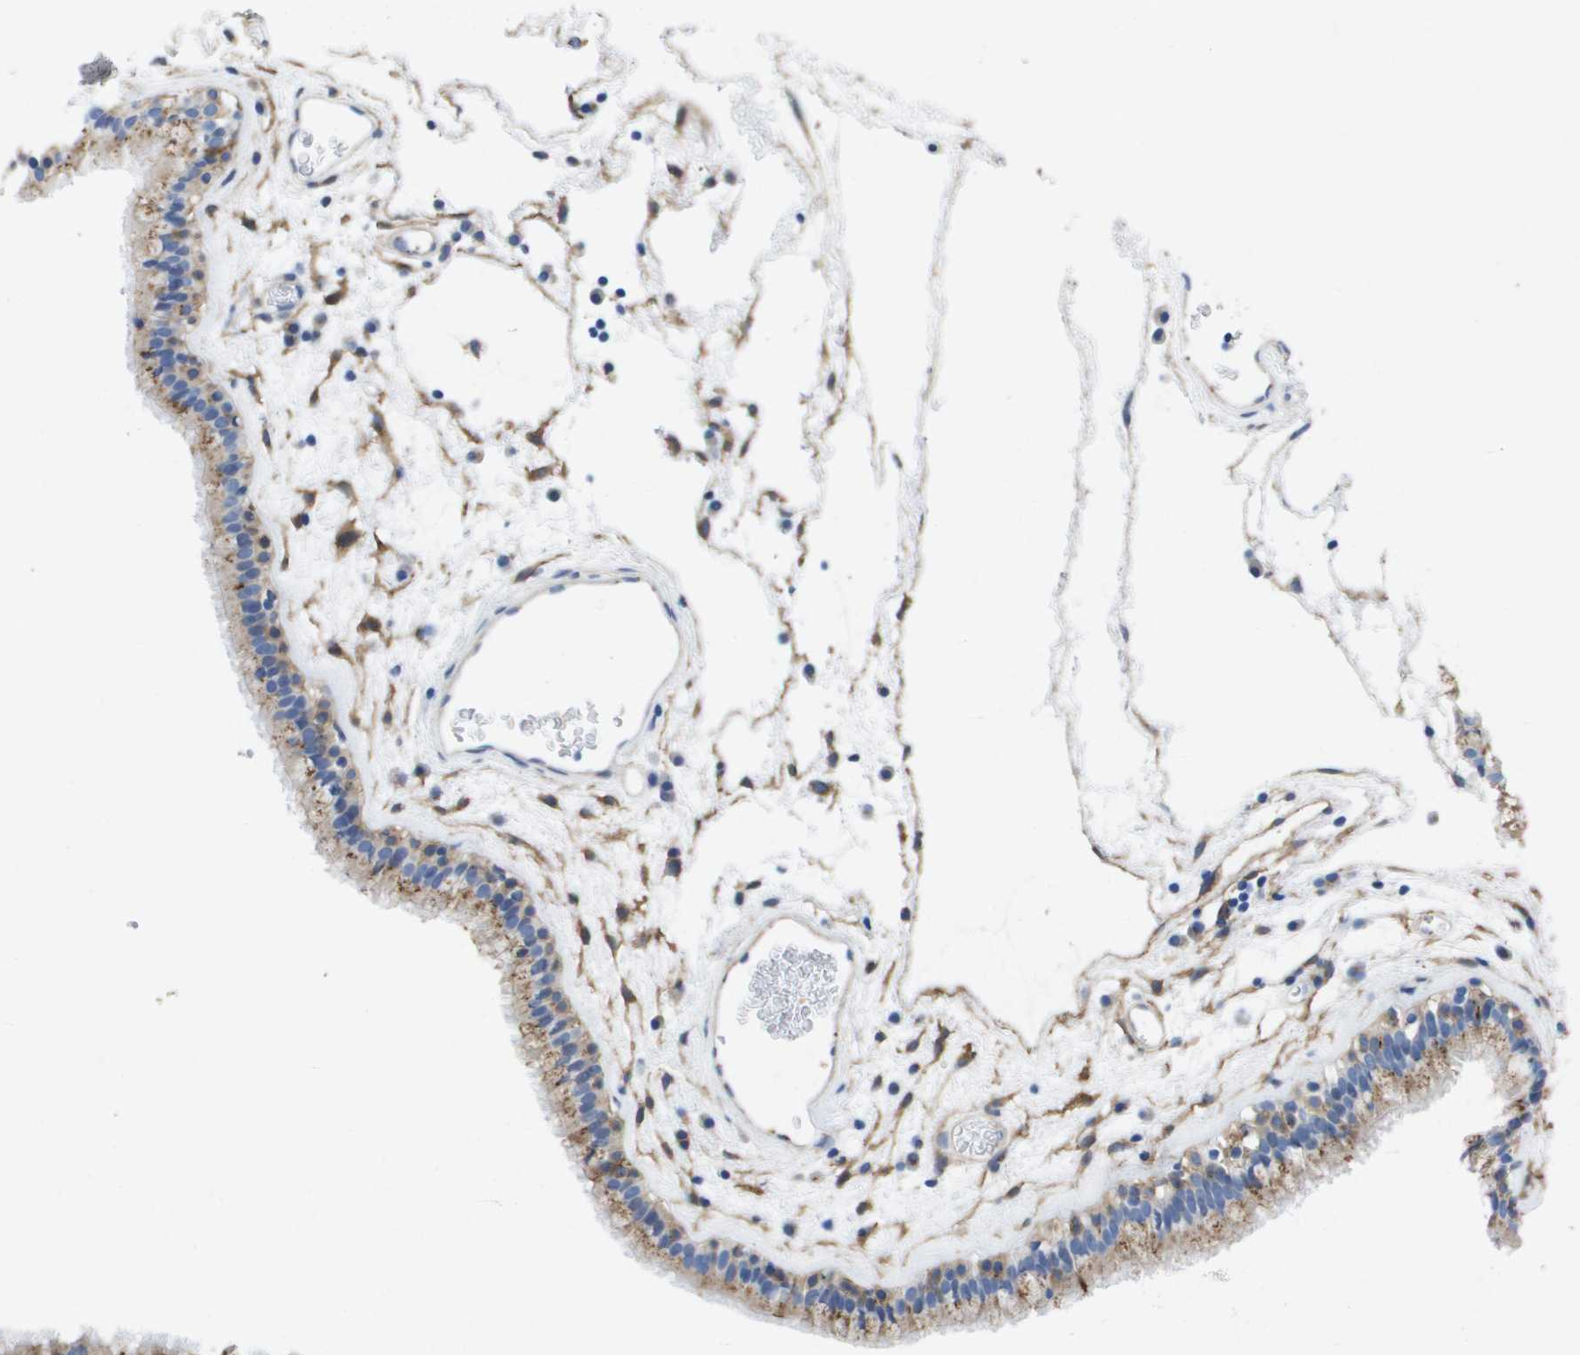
{"staining": {"intensity": "moderate", "quantity": ">75%", "location": "cytoplasmic/membranous"}, "tissue": "nasopharynx", "cell_type": "Respiratory epithelial cells", "image_type": "normal", "snomed": [{"axis": "morphology", "description": "Normal tissue, NOS"}, {"axis": "morphology", "description": "Inflammation, NOS"}, {"axis": "topography", "description": "Nasopharynx"}], "caption": "Nasopharynx stained with DAB (3,3'-diaminobenzidine) IHC demonstrates medium levels of moderate cytoplasmic/membranous expression in approximately >75% of respiratory epithelial cells. The staining was performed using DAB to visualize the protein expression in brown, while the nuclei were stained in blue with hematoxylin (Magnification: 20x).", "gene": "SLC37A2", "patient": {"sex": "male", "age": 48}}